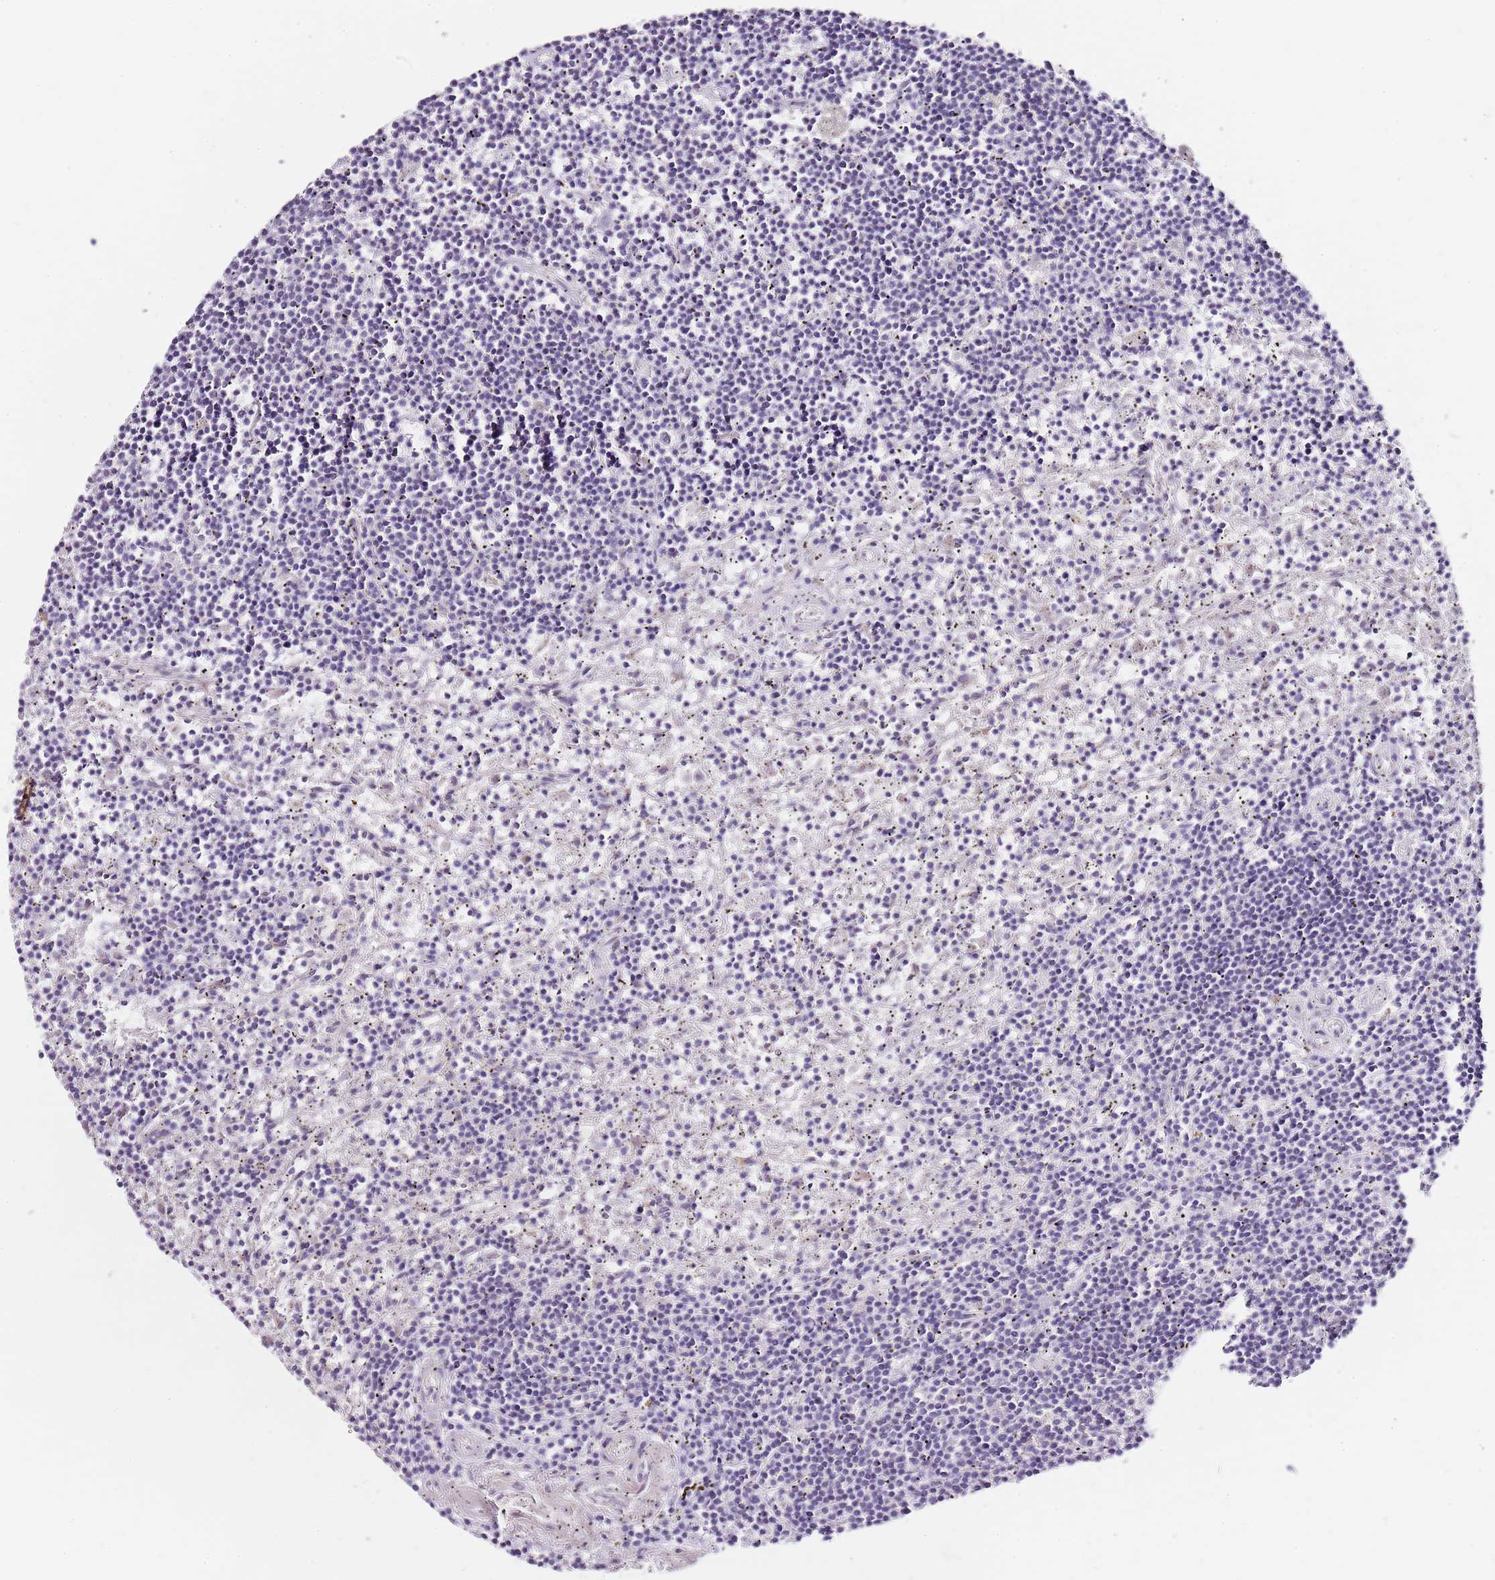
{"staining": {"intensity": "negative", "quantity": "none", "location": "none"}, "tissue": "lymphoma", "cell_type": "Tumor cells", "image_type": "cancer", "snomed": [{"axis": "morphology", "description": "Malignant lymphoma, non-Hodgkin's type, Low grade"}, {"axis": "topography", "description": "Spleen"}], "caption": "Tumor cells are negative for protein expression in human low-grade malignant lymphoma, non-Hodgkin's type.", "gene": "TBC1D9", "patient": {"sex": "male", "age": 76}}